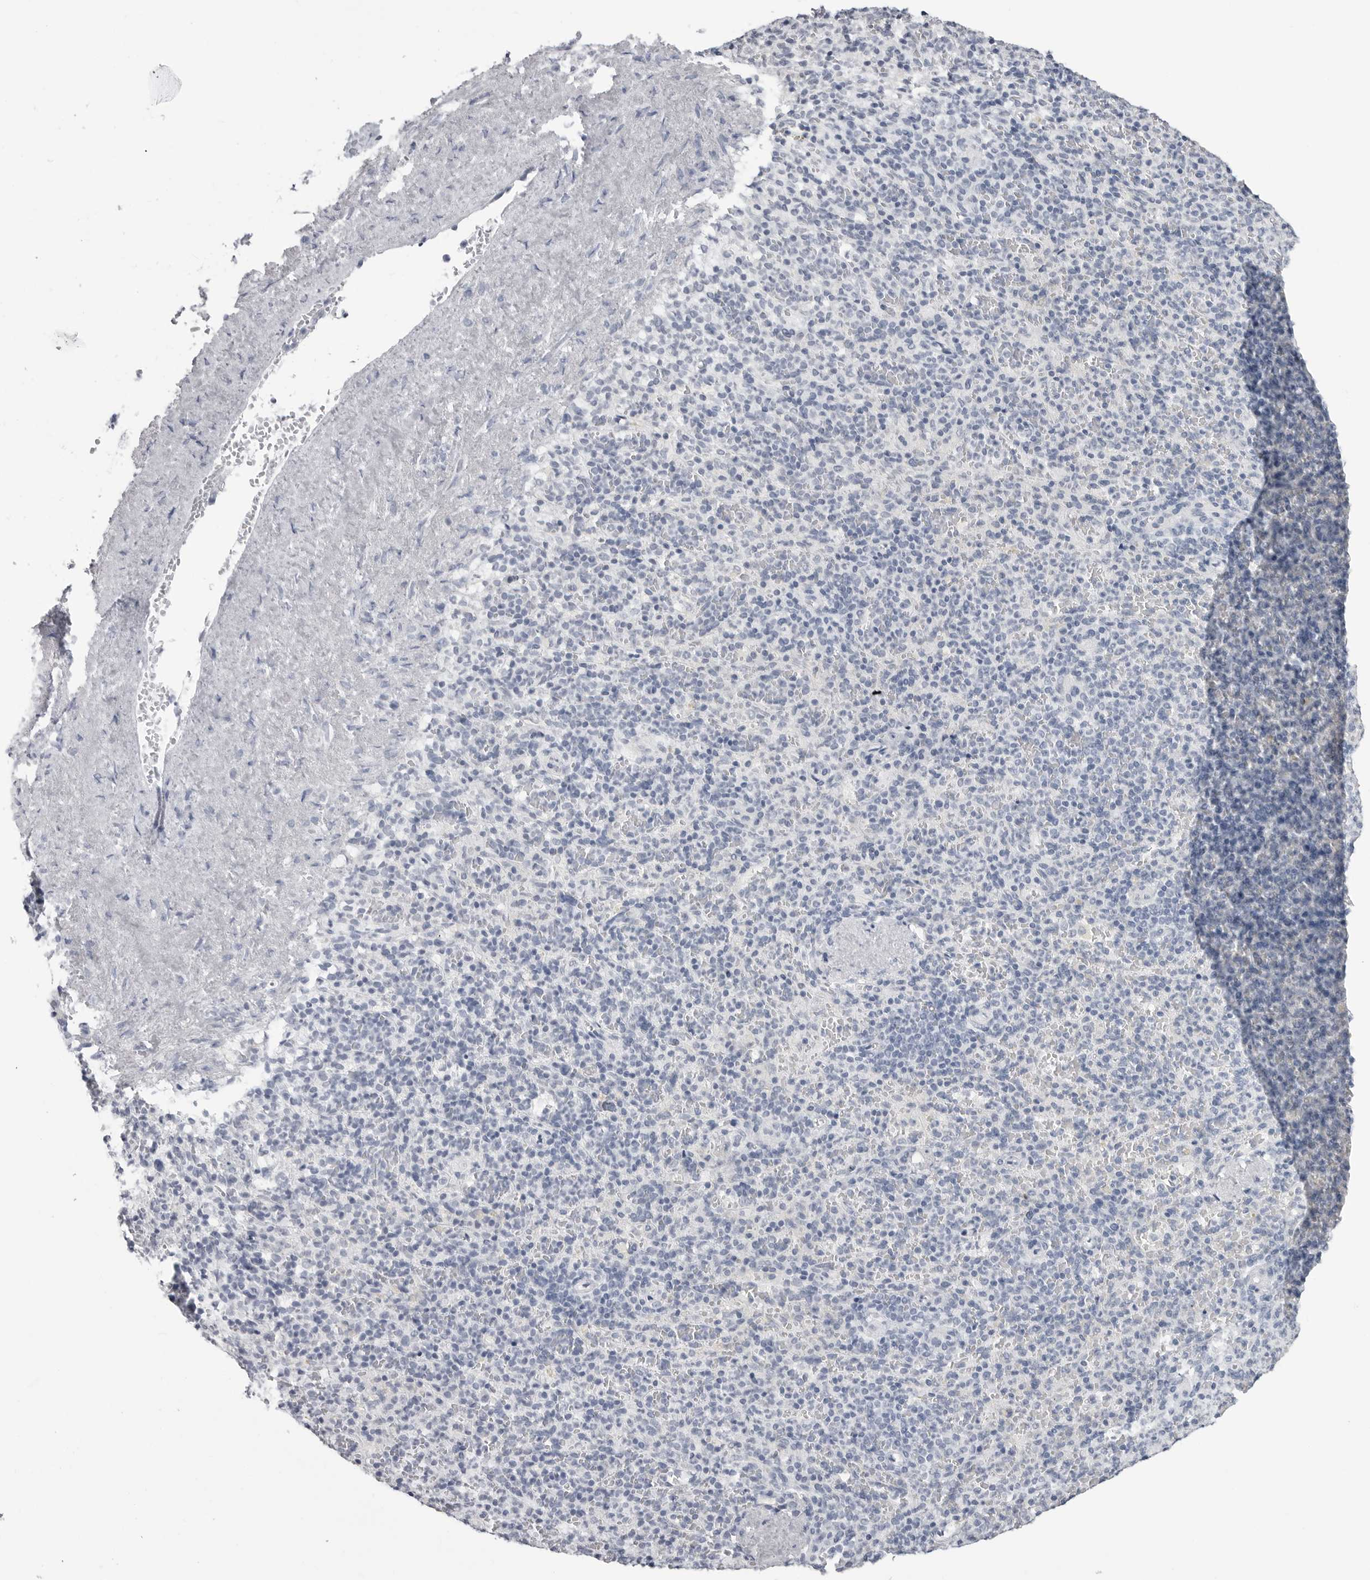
{"staining": {"intensity": "negative", "quantity": "none", "location": "none"}, "tissue": "spleen", "cell_type": "Cells in red pulp", "image_type": "normal", "snomed": [{"axis": "morphology", "description": "Normal tissue, NOS"}, {"axis": "topography", "description": "Spleen"}], "caption": "This micrograph is of unremarkable spleen stained with immunohistochemistry (IHC) to label a protein in brown with the nuclei are counter-stained blue. There is no expression in cells in red pulp. (DAB (3,3'-diaminobenzidine) immunohistochemistry visualized using brightfield microscopy, high magnification).", "gene": "PGA3", "patient": {"sex": "female", "age": 74}}